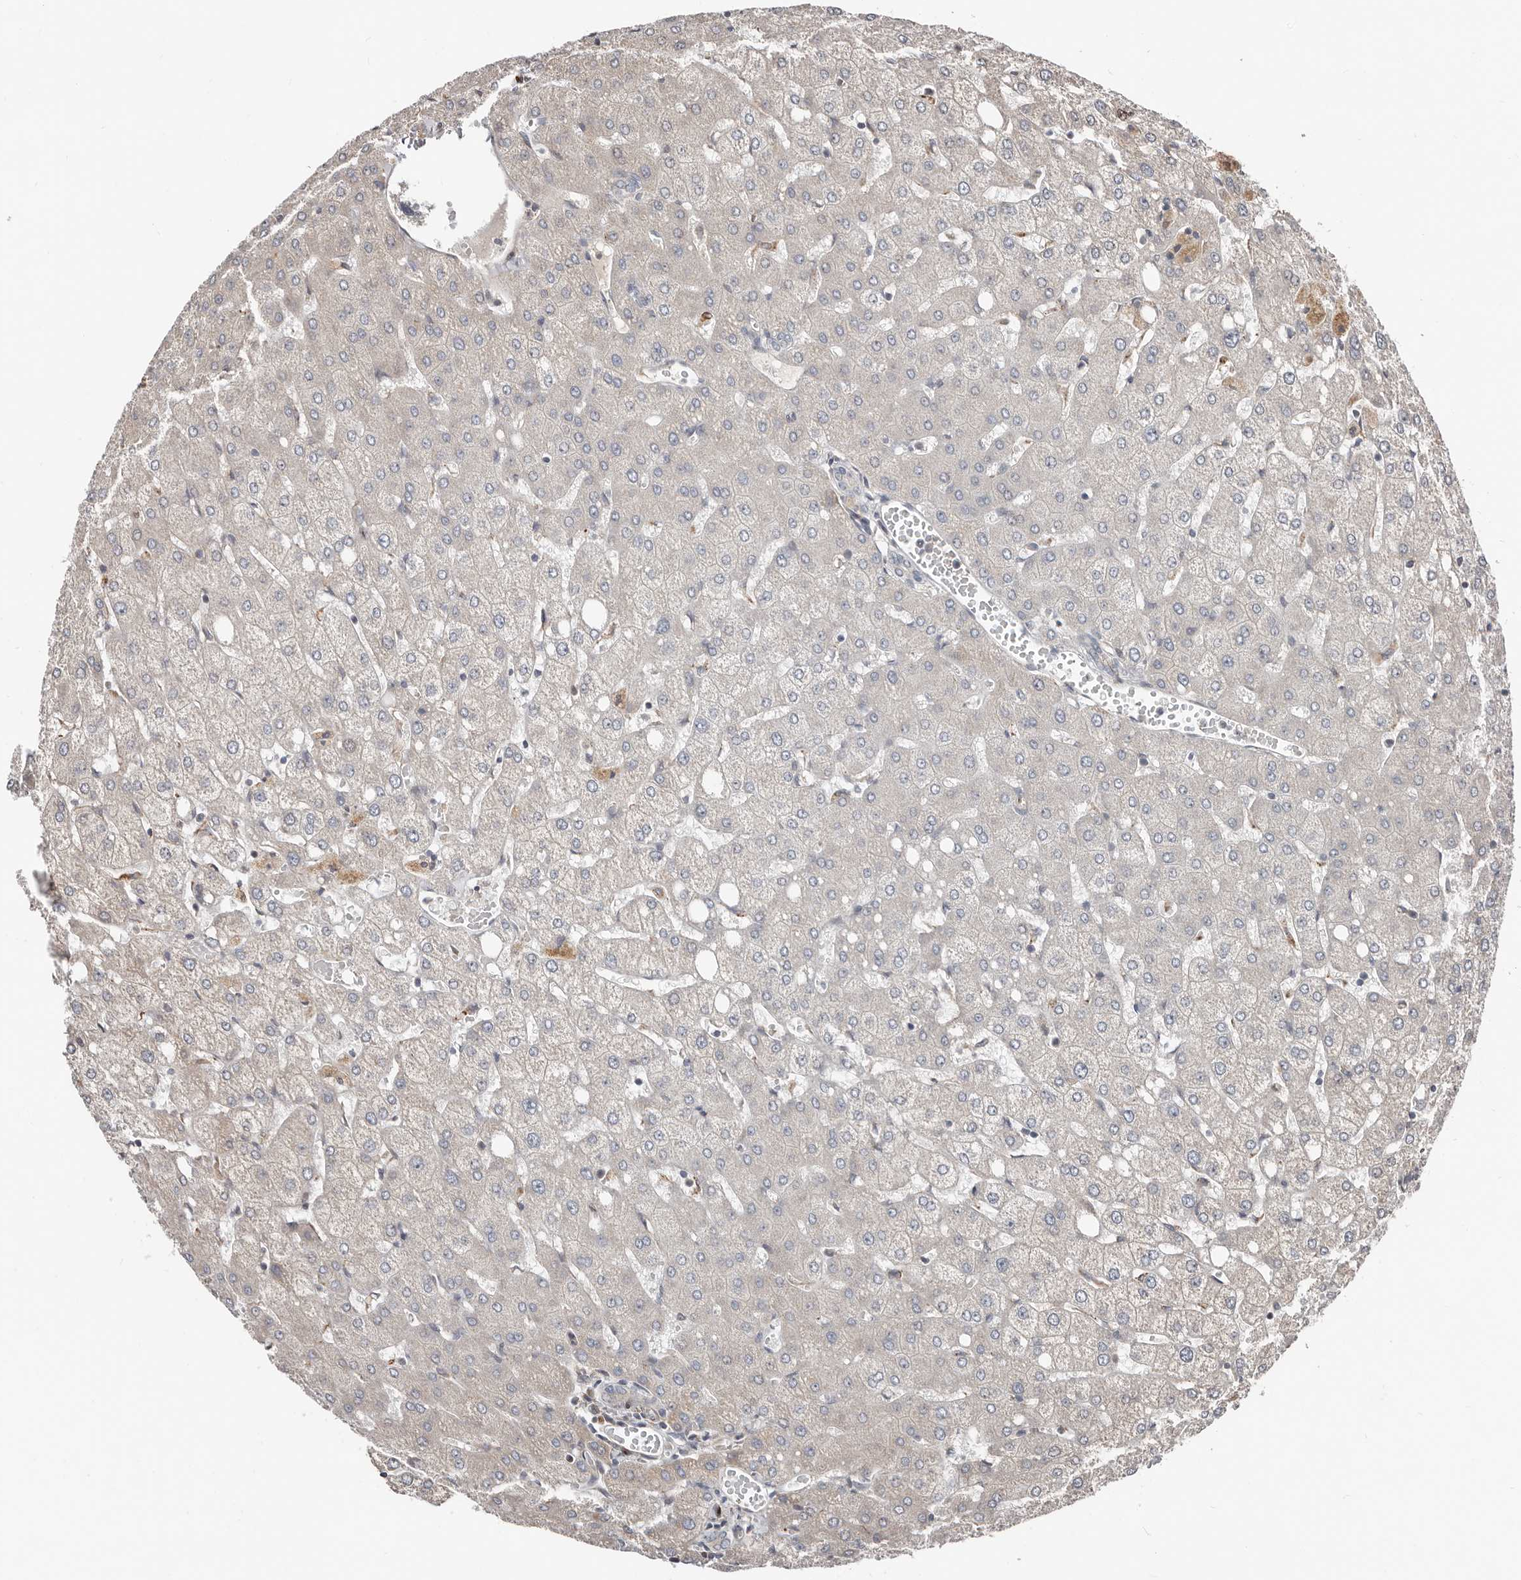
{"staining": {"intensity": "negative", "quantity": "none", "location": "none"}, "tissue": "liver", "cell_type": "Cholangiocytes", "image_type": "normal", "snomed": [{"axis": "morphology", "description": "Normal tissue, NOS"}, {"axis": "topography", "description": "Liver"}], "caption": "An immunohistochemistry photomicrograph of benign liver is shown. There is no staining in cholangiocytes of liver.", "gene": "SMYD4", "patient": {"sex": "female", "age": 54}}